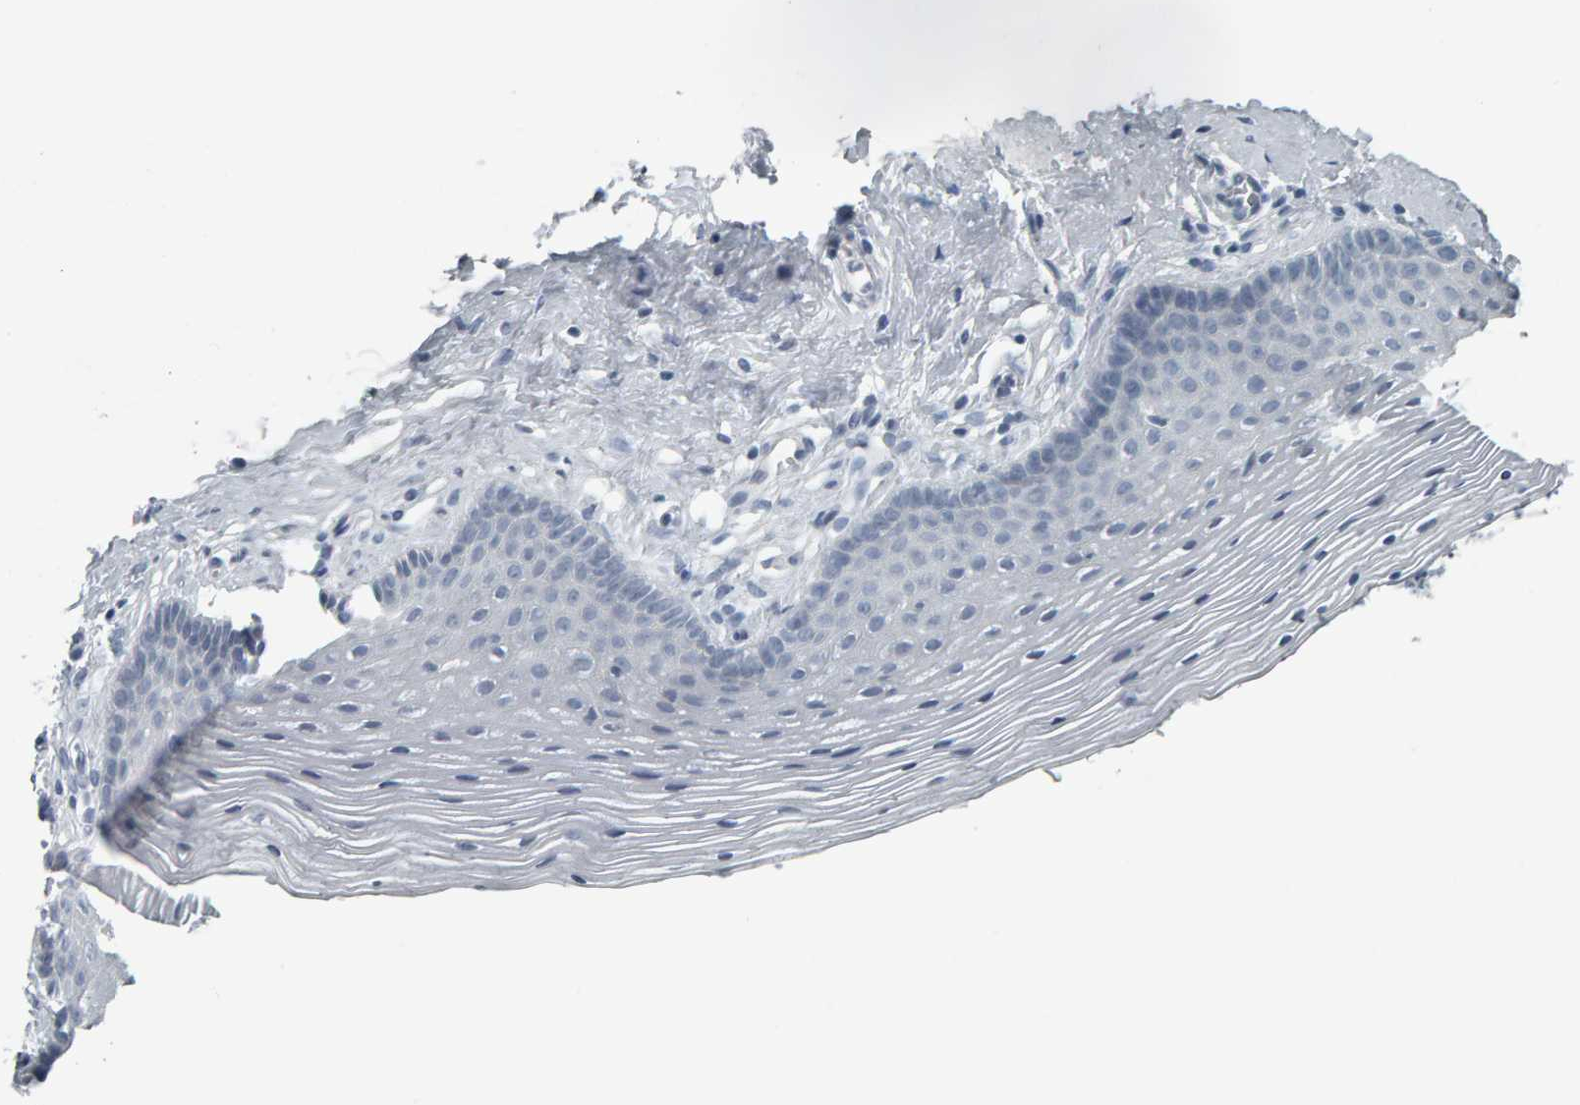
{"staining": {"intensity": "negative", "quantity": "none", "location": "none"}, "tissue": "vagina", "cell_type": "Squamous epithelial cells", "image_type": "normal", "snomed": [{"axis": "morphology", "description": "Normal tissue, NOS"}, {"axis": "topography", "description": "Vagina"}], "caption": "This is an immunohistochemistry micrograph of benign human vagina. There is no staining in squamous epithelial cells.", "gene": "PYY", "patient": {"sex": "female", "age": 32}}